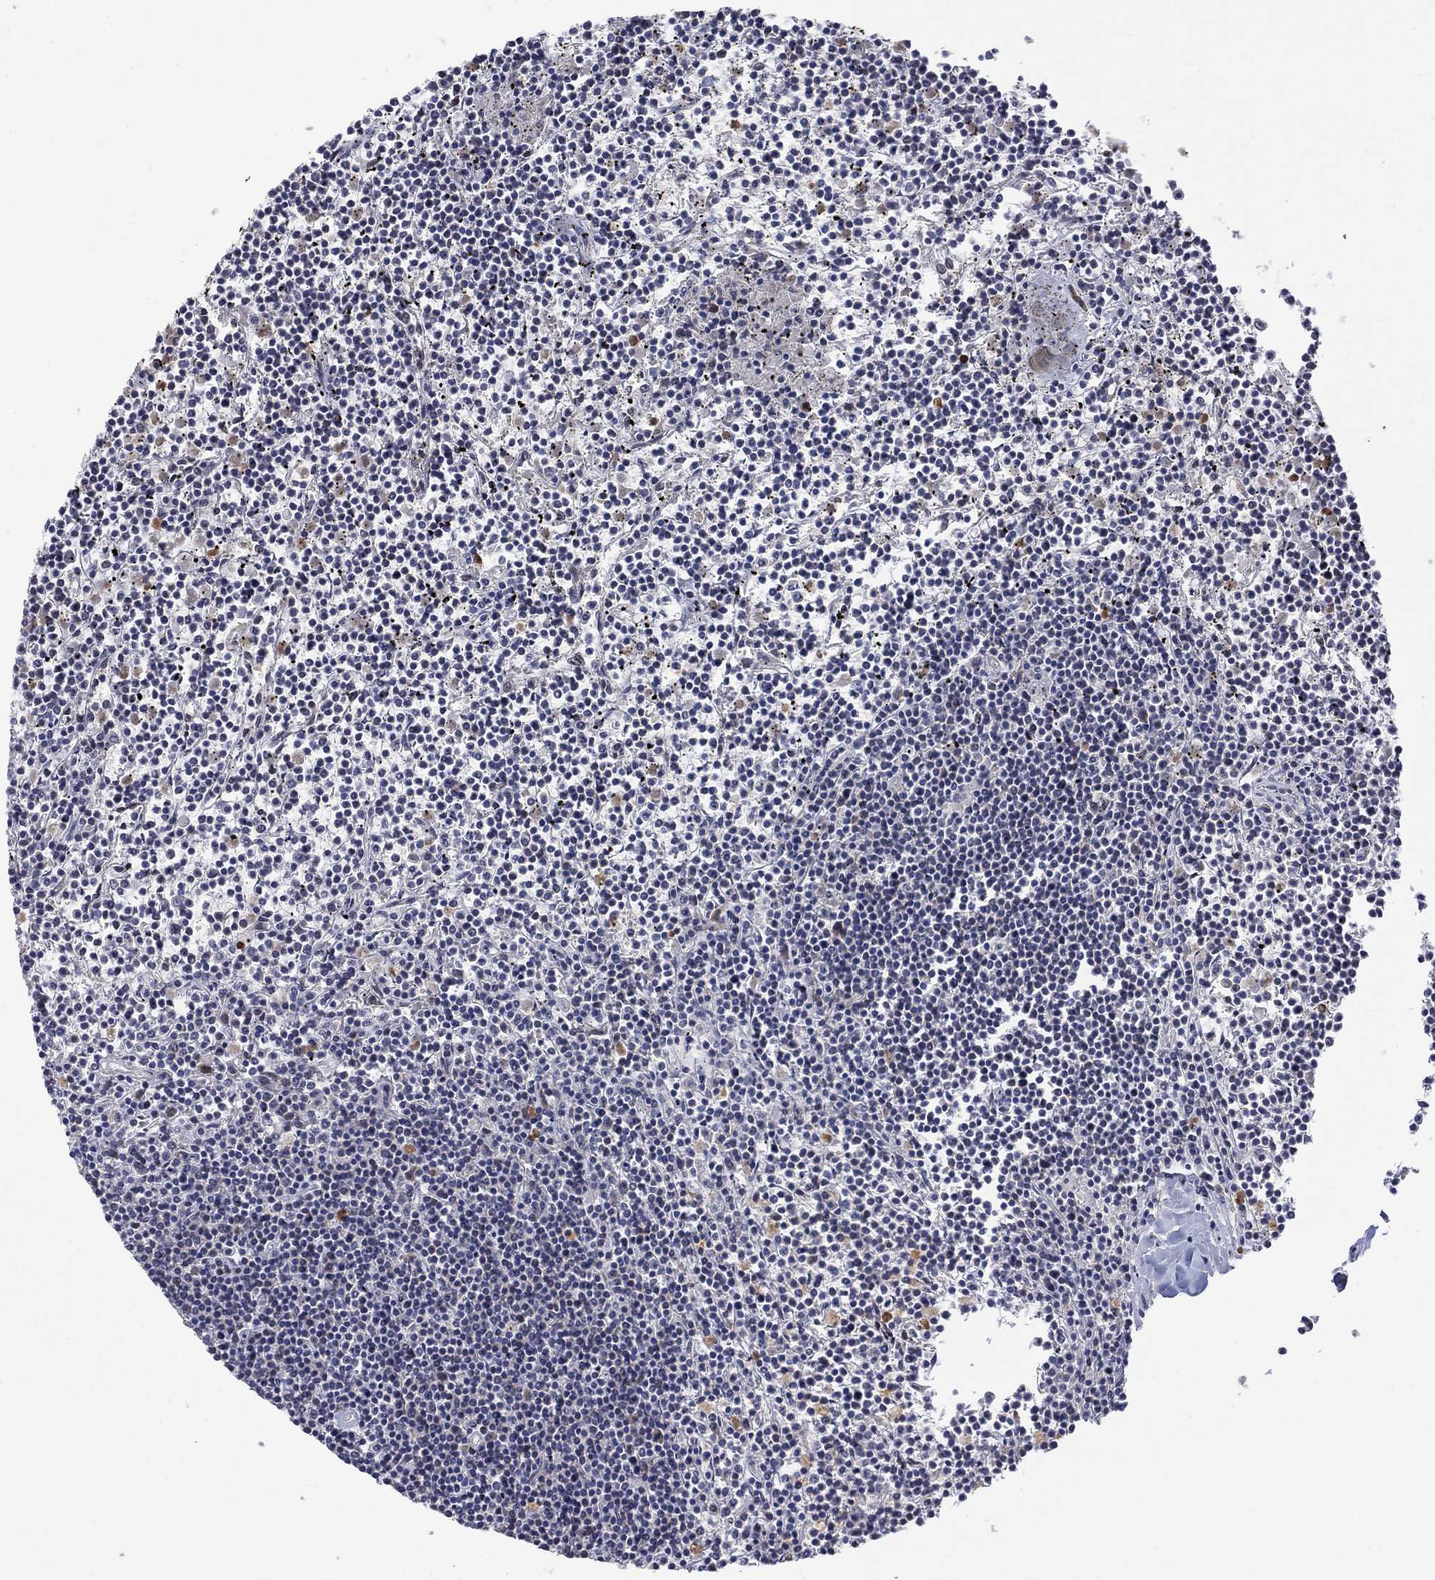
{"staining": {"intensity": "negative", "quantity": "none", "location": "none"}, "tissue": "lymphoma", "cell_type": "Tumor cells", "image_type": "cancer", "snomed": [{"axis": "morphology", "description": "Malignant lymphoma, non-Hodgkin's type, Low grade"}, {"axis": "topography", "description": "Spleen"}], "caption": "Immunohistochemical staining of human lymphoma displays no significant staining in tumor cells.", "gene": "TTC21B", "patient": {"sex": "female", "age": 19}}